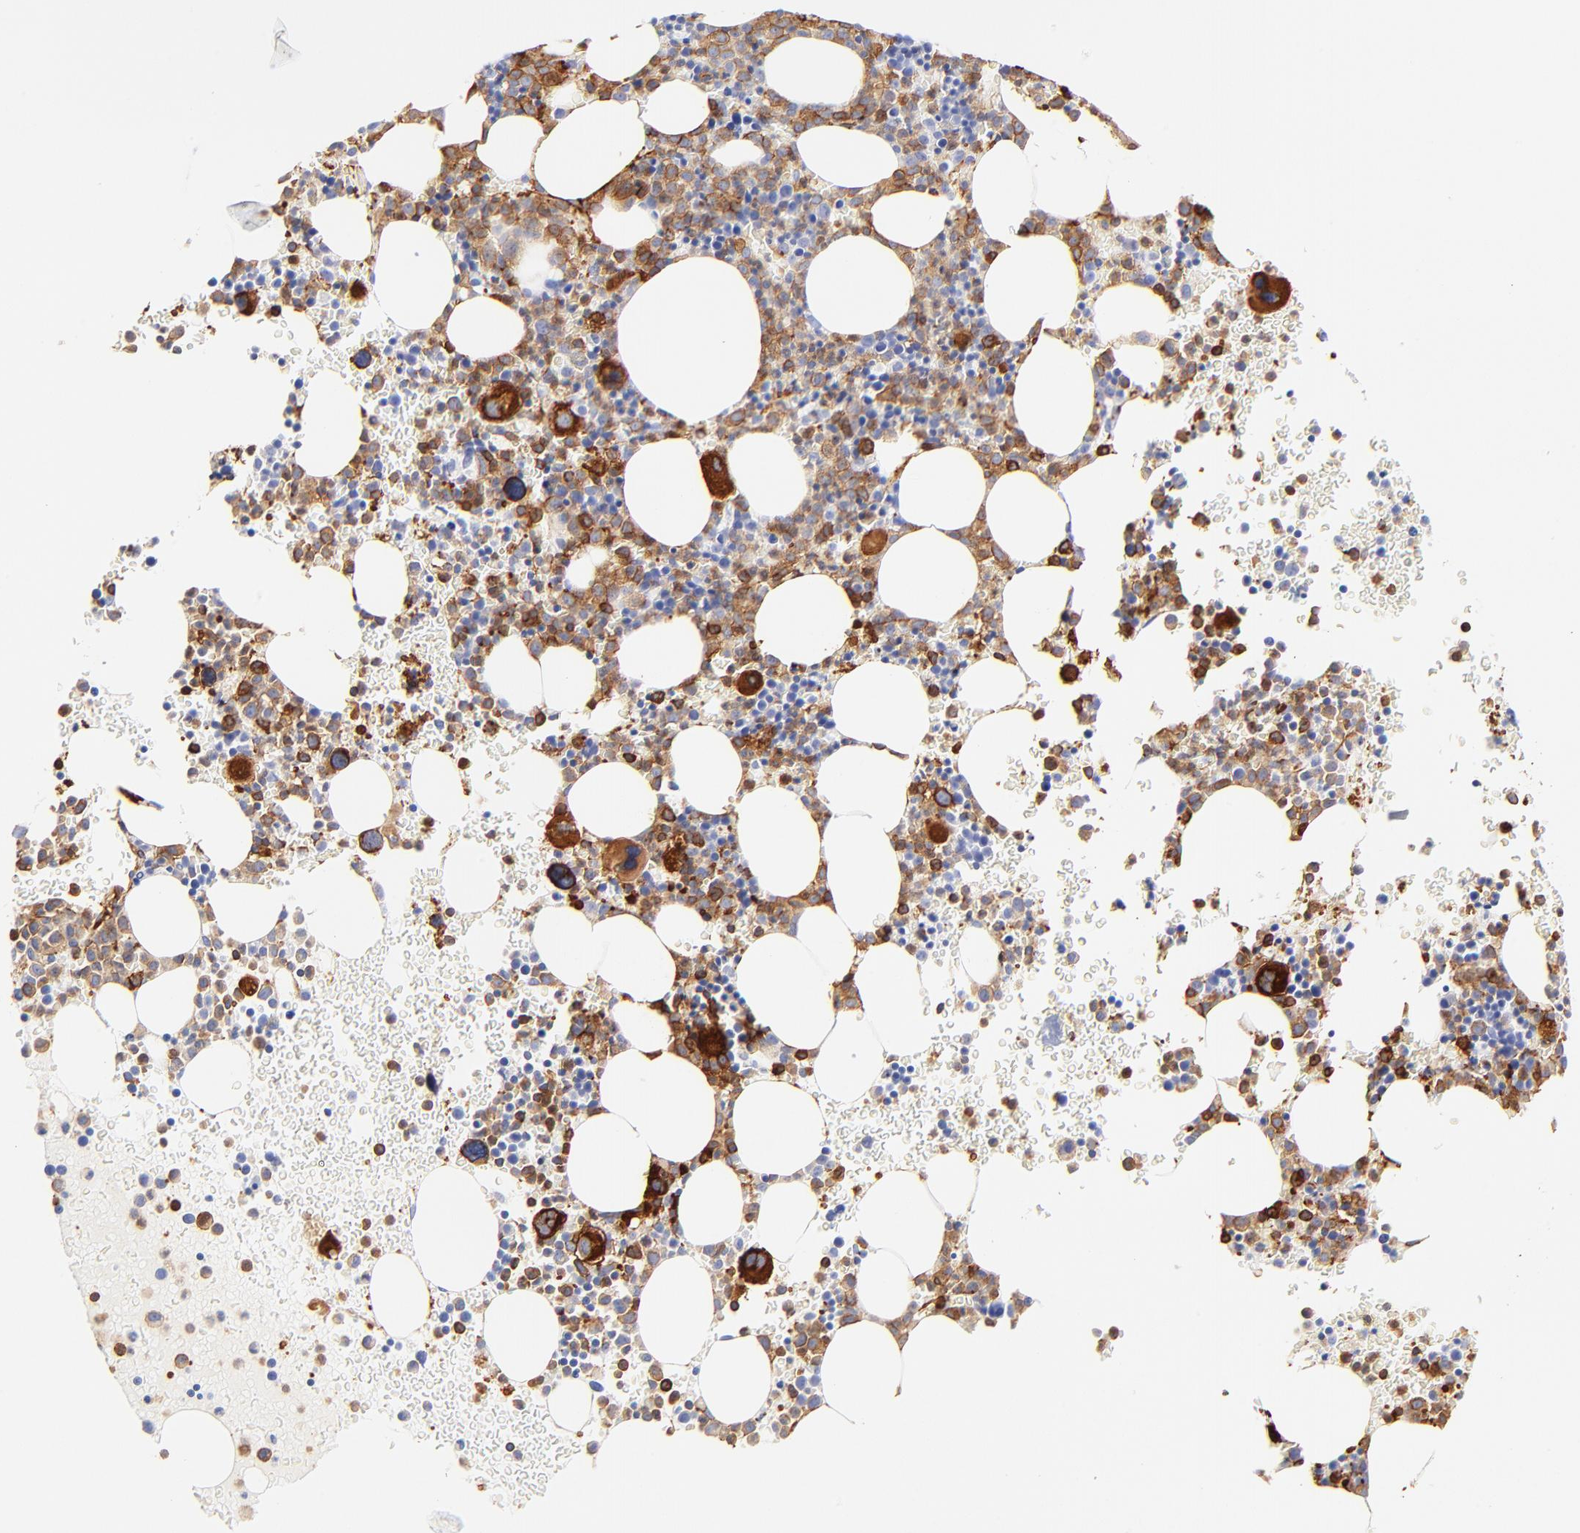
{"staining": {"intensity": "strong", "quantity": "25%-75%", "location": "cytoplasmic/membranous"}, "tissue": "bone marrow", "cell_type": "Hematopoietic cells", "image_type": "normal", "snomed": [{"axis": "morphology", "description": "Normal tissue, NOS"}, {"axis": "topography", "description": "Bone marrow"}], "caption": "High-magnification brightfield microscopy of unremarkable bone marrow stained with DAB (3,3'-diaminobenzidine) (brown) and counterstained with hematoxylin (blue). hematopoietic cells exhibit strong cytoplasmic/membranous positivity is seen in approximately25%-75% of cells.", "gene": "FLNA", "patient": {"sex": "male", "age": 68}}